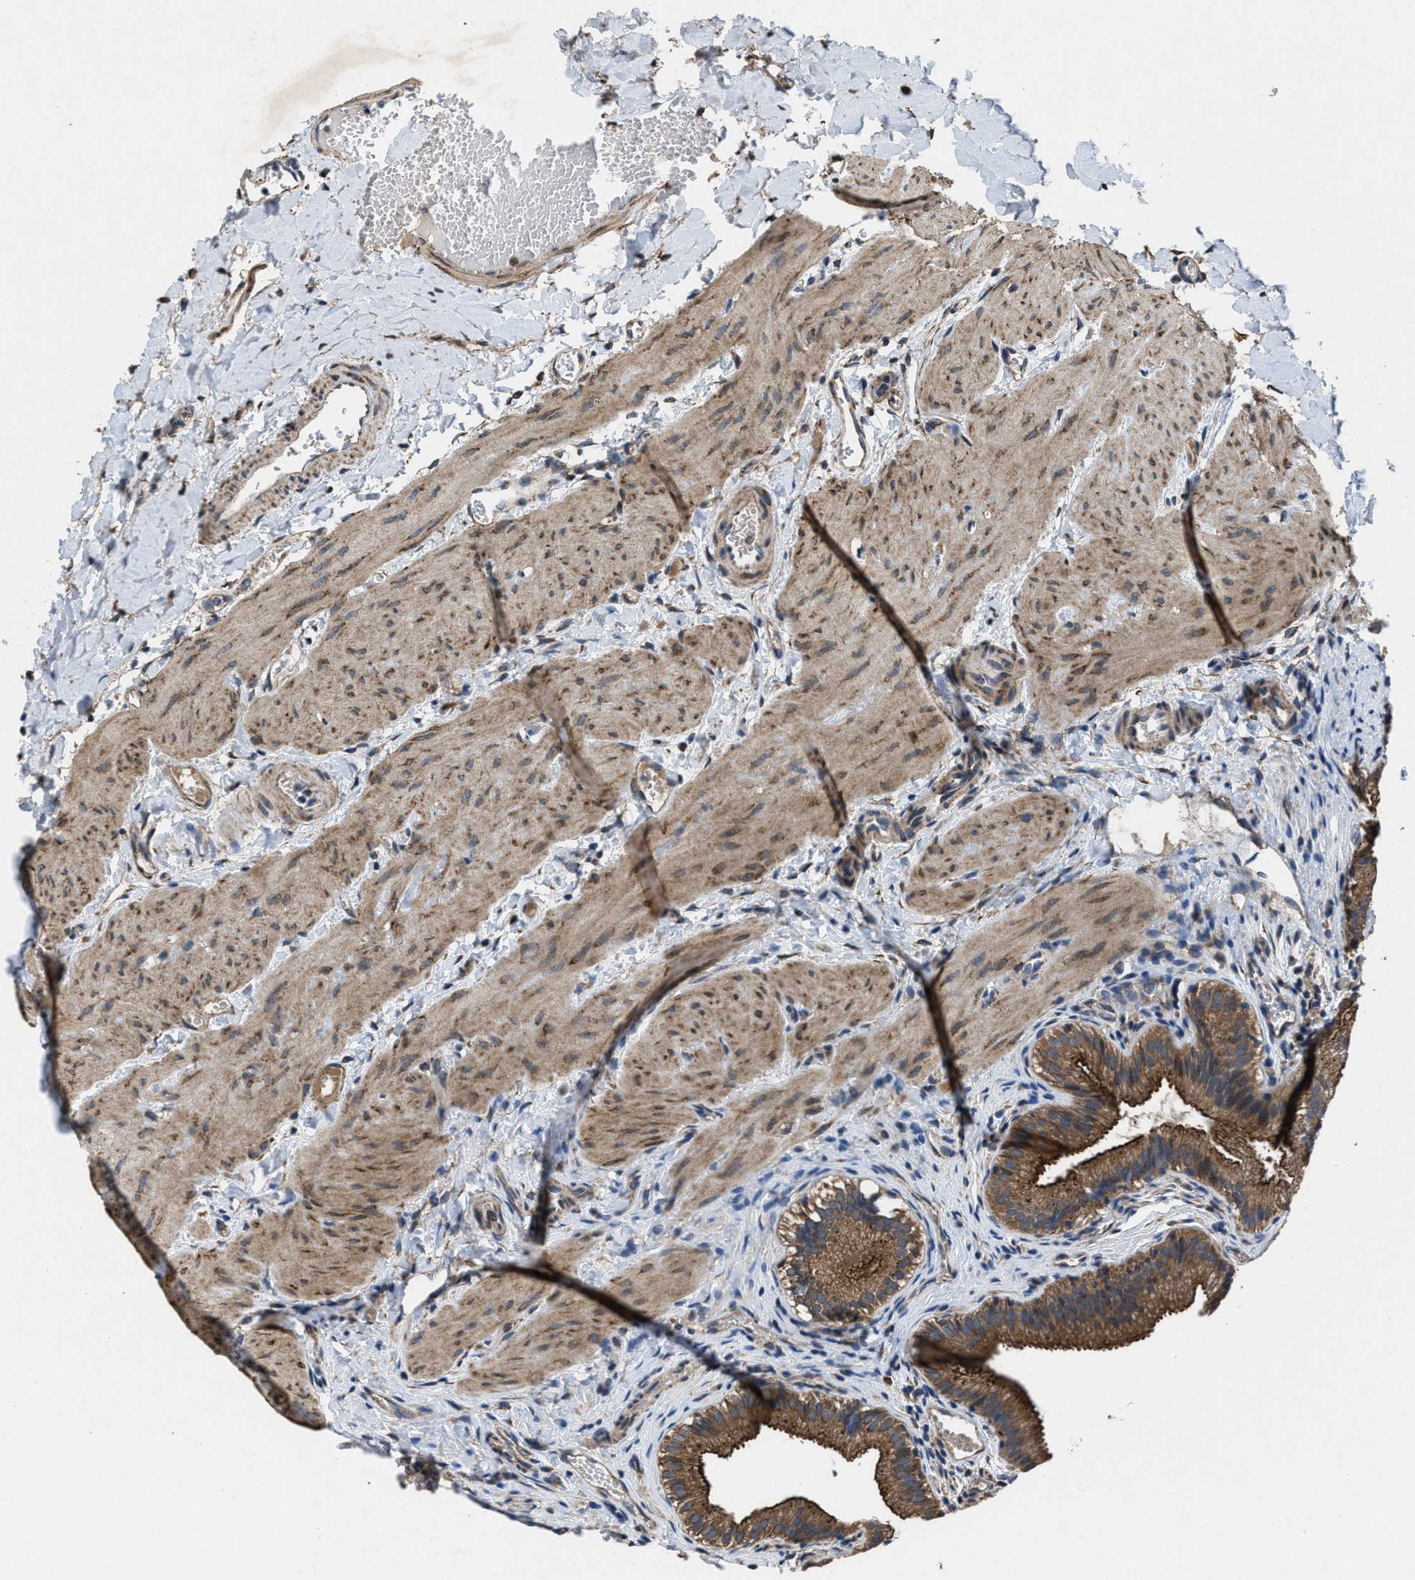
{"staining": {"intensity": "strong", "quantity": ">75%", "location": "cytoplasmic/membranous"}, "tissue": "gallbladder", "cell_type": "Glandular cells", "image_type": "normal", "snomed": [{"axis": "morphology", "description": "Normal tissue, NOS"}, {"axis": "topography", "description": "Gallbladder"}], "caption": "About >75% of glandular cells in unremarkable human gallbladder demonstrate strong cytoplasmic/membranous protein staining as visualized by brown immunohistochemical staining.", "gene": "PDP1", "patient": {"sex": "female", "age": 26}}